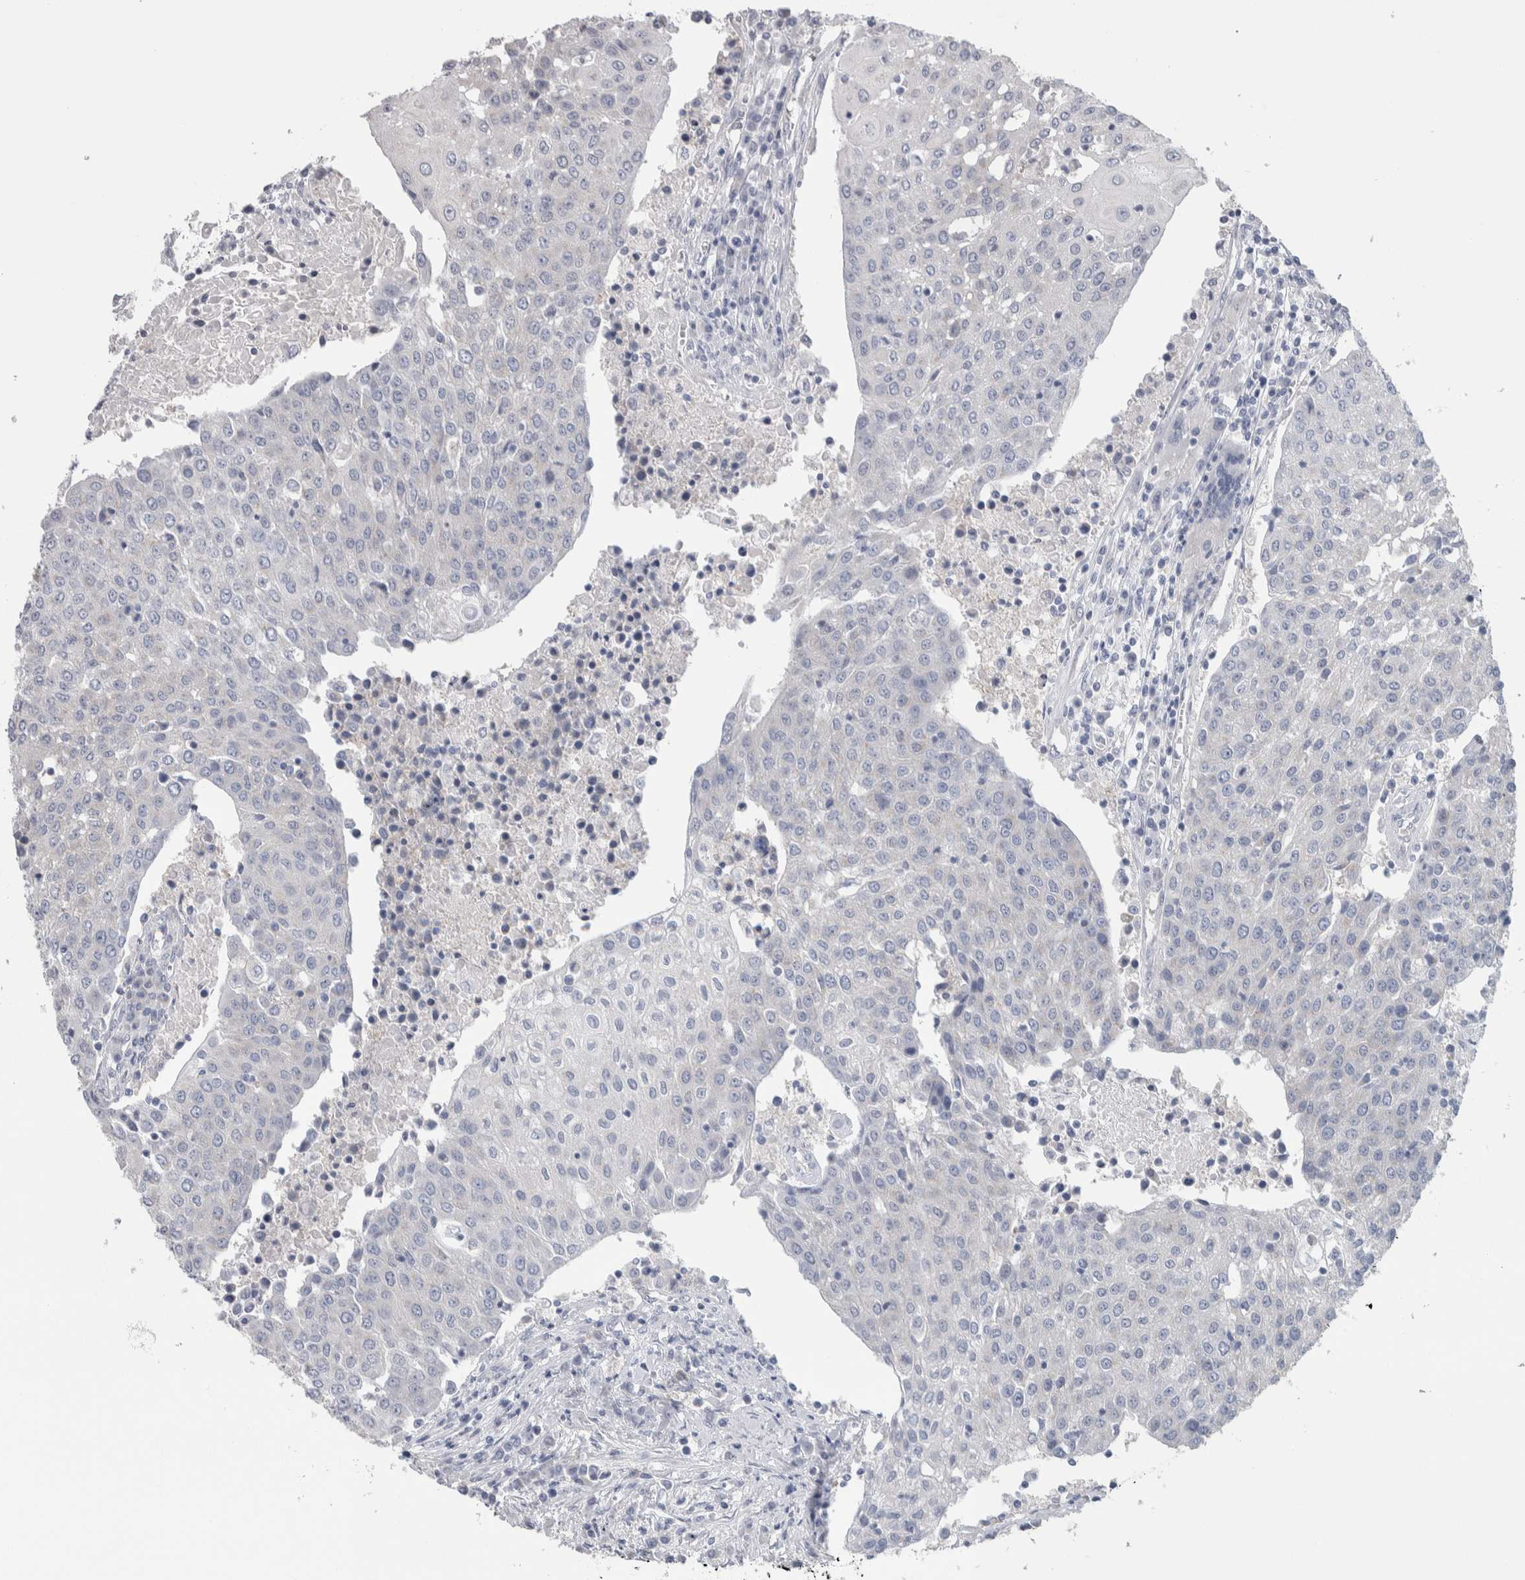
{"staining": {"intensity": "negative", "quantity": "none", "location": "none"}, "tissue": "urothelial cancer", "cell_type": "Tumor cells", "image_type": "cancer", "snomed": [{"axis": "morphology", "description": "Urothelial carcinoma, High grade"}, {"axis": "topography", "description": "Urinary bladder"}], "caption": "IHC of human high-grade urothelial carcinoma demonstrates no staining in tumor cells. (Brightfield microscopy of DAB (3,3'-diaminobenzidine) immunohistochemistry (IHC) at high magnification).", "gene": "GPHN", "patient": {"sex": "female", "age": 85}}